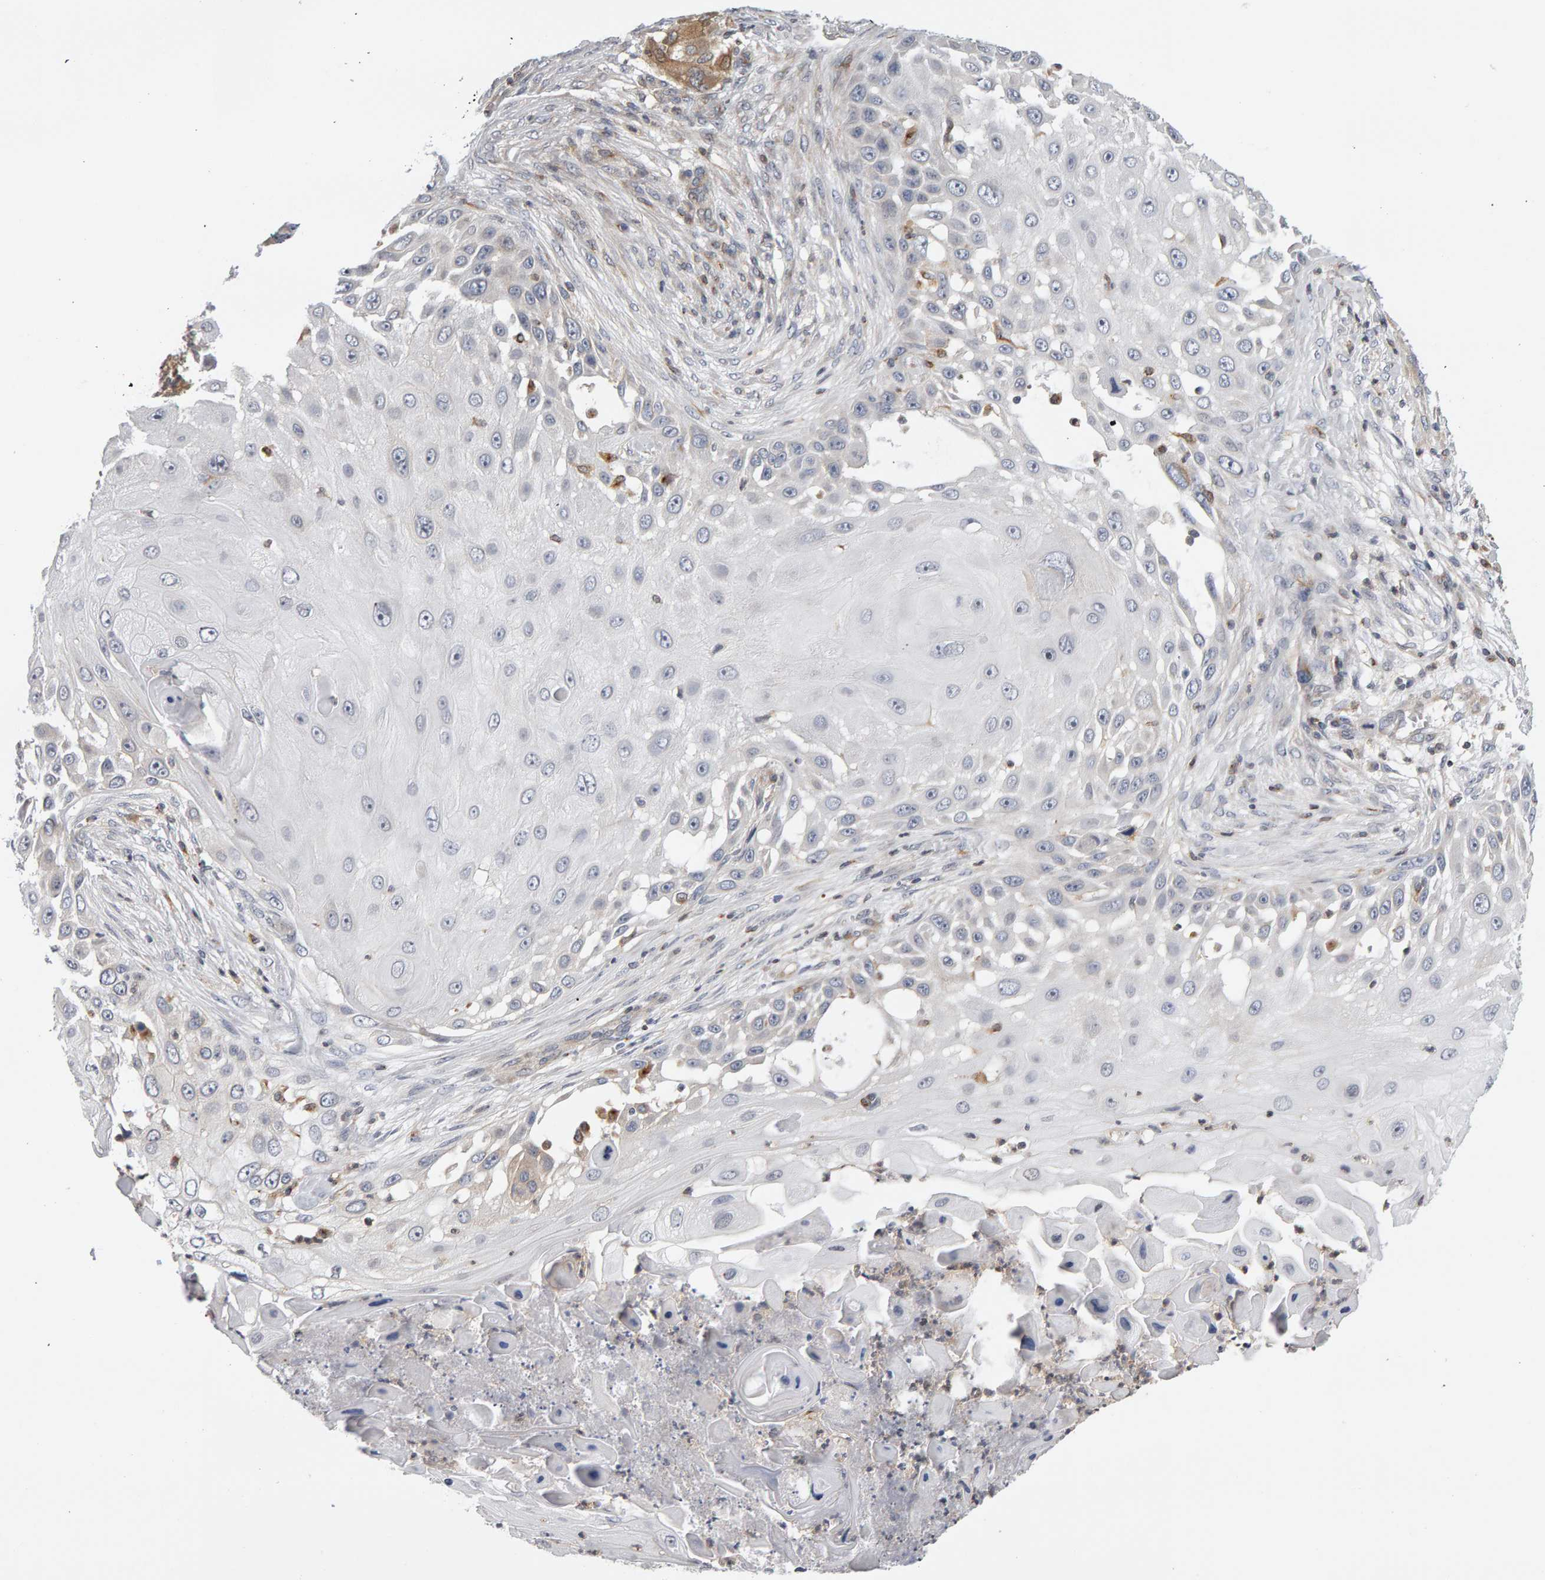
{"staining": {"intensity": "negative", "quantity": "none", "location": "none"}, "tissue": "skin cancer", "cell_type": "Tumor cells", "image_type": "cancer", "snomed": [{"axis": "morphology", "description": "Squamous cell carcinoma, NOS"}, {"axis": "topography", "description": "Skin"}], "caption": "This histopathology image is of squamous cell carcinoma (skin) stained with immunohistochemistry (IHC) to label a protein in brown with the nuclei are counter-stained blue. There is no expression in tumor cells. (DAB (3,3'-diaminobenzidine) IHC, high magnification).", "gene": "MSRA", "patient": {"sex": "female", "age": 44}}